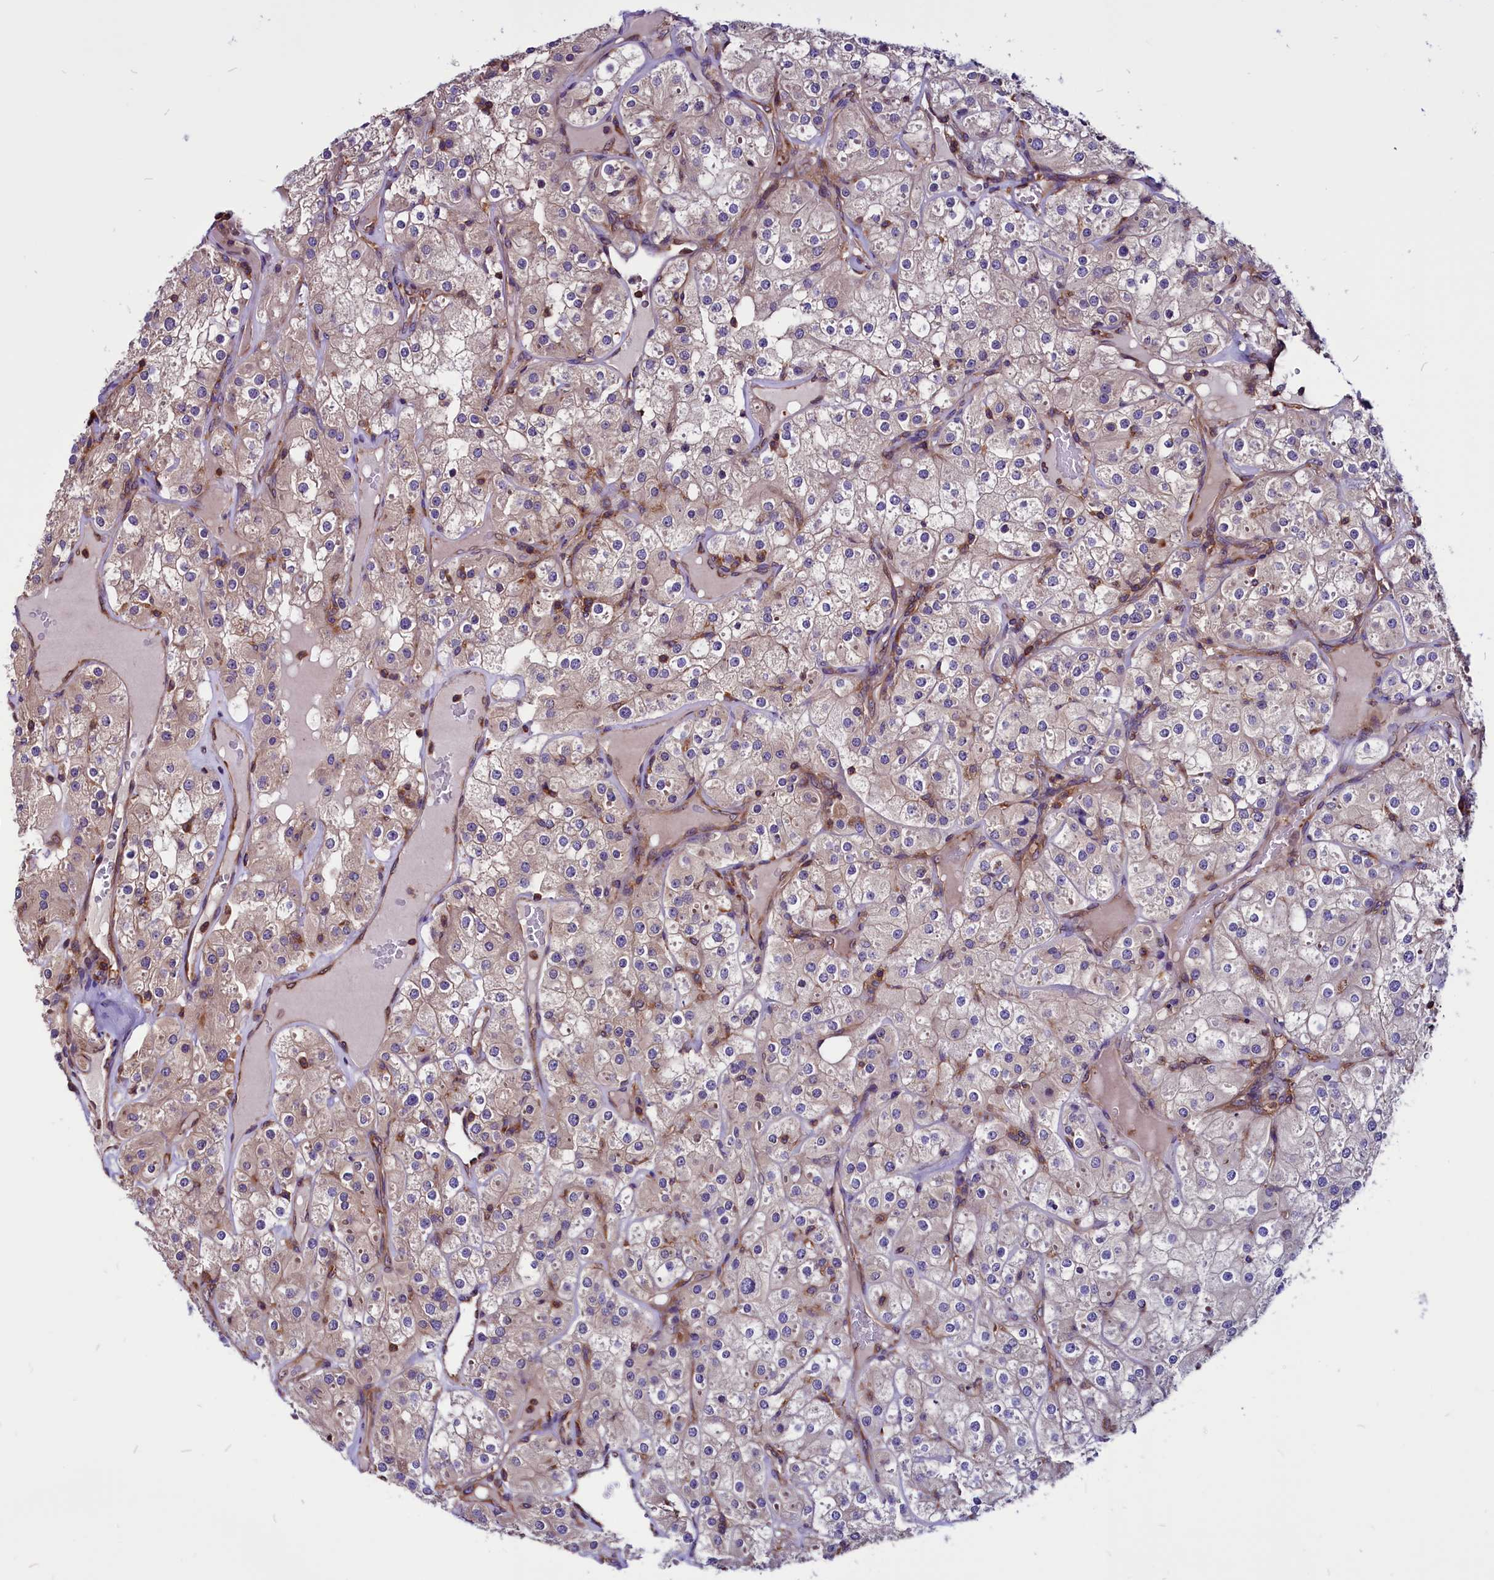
{"staining": {"intensity": "weak", "quantity": "25%-75%", "location": "cytoplasmic/membranous"}, "tissue": "renal cancer", "cell_type": "Tumor cells", "image_type": "cancer", "snomed": [{"axis": "morphology", "description": "Adenocarcinoma, NOS"}, {"axis": "topography", "description": "Kidney"}], "caption": "Immunohistochemistry of adenocarcinoma (renal) demonstrates low levels of weak cytoplasmic/membranous positivity in about 25%-75% of tumor cells.", "gene": "EIF3G", "patient": {"sex": "male", "age": 77}}